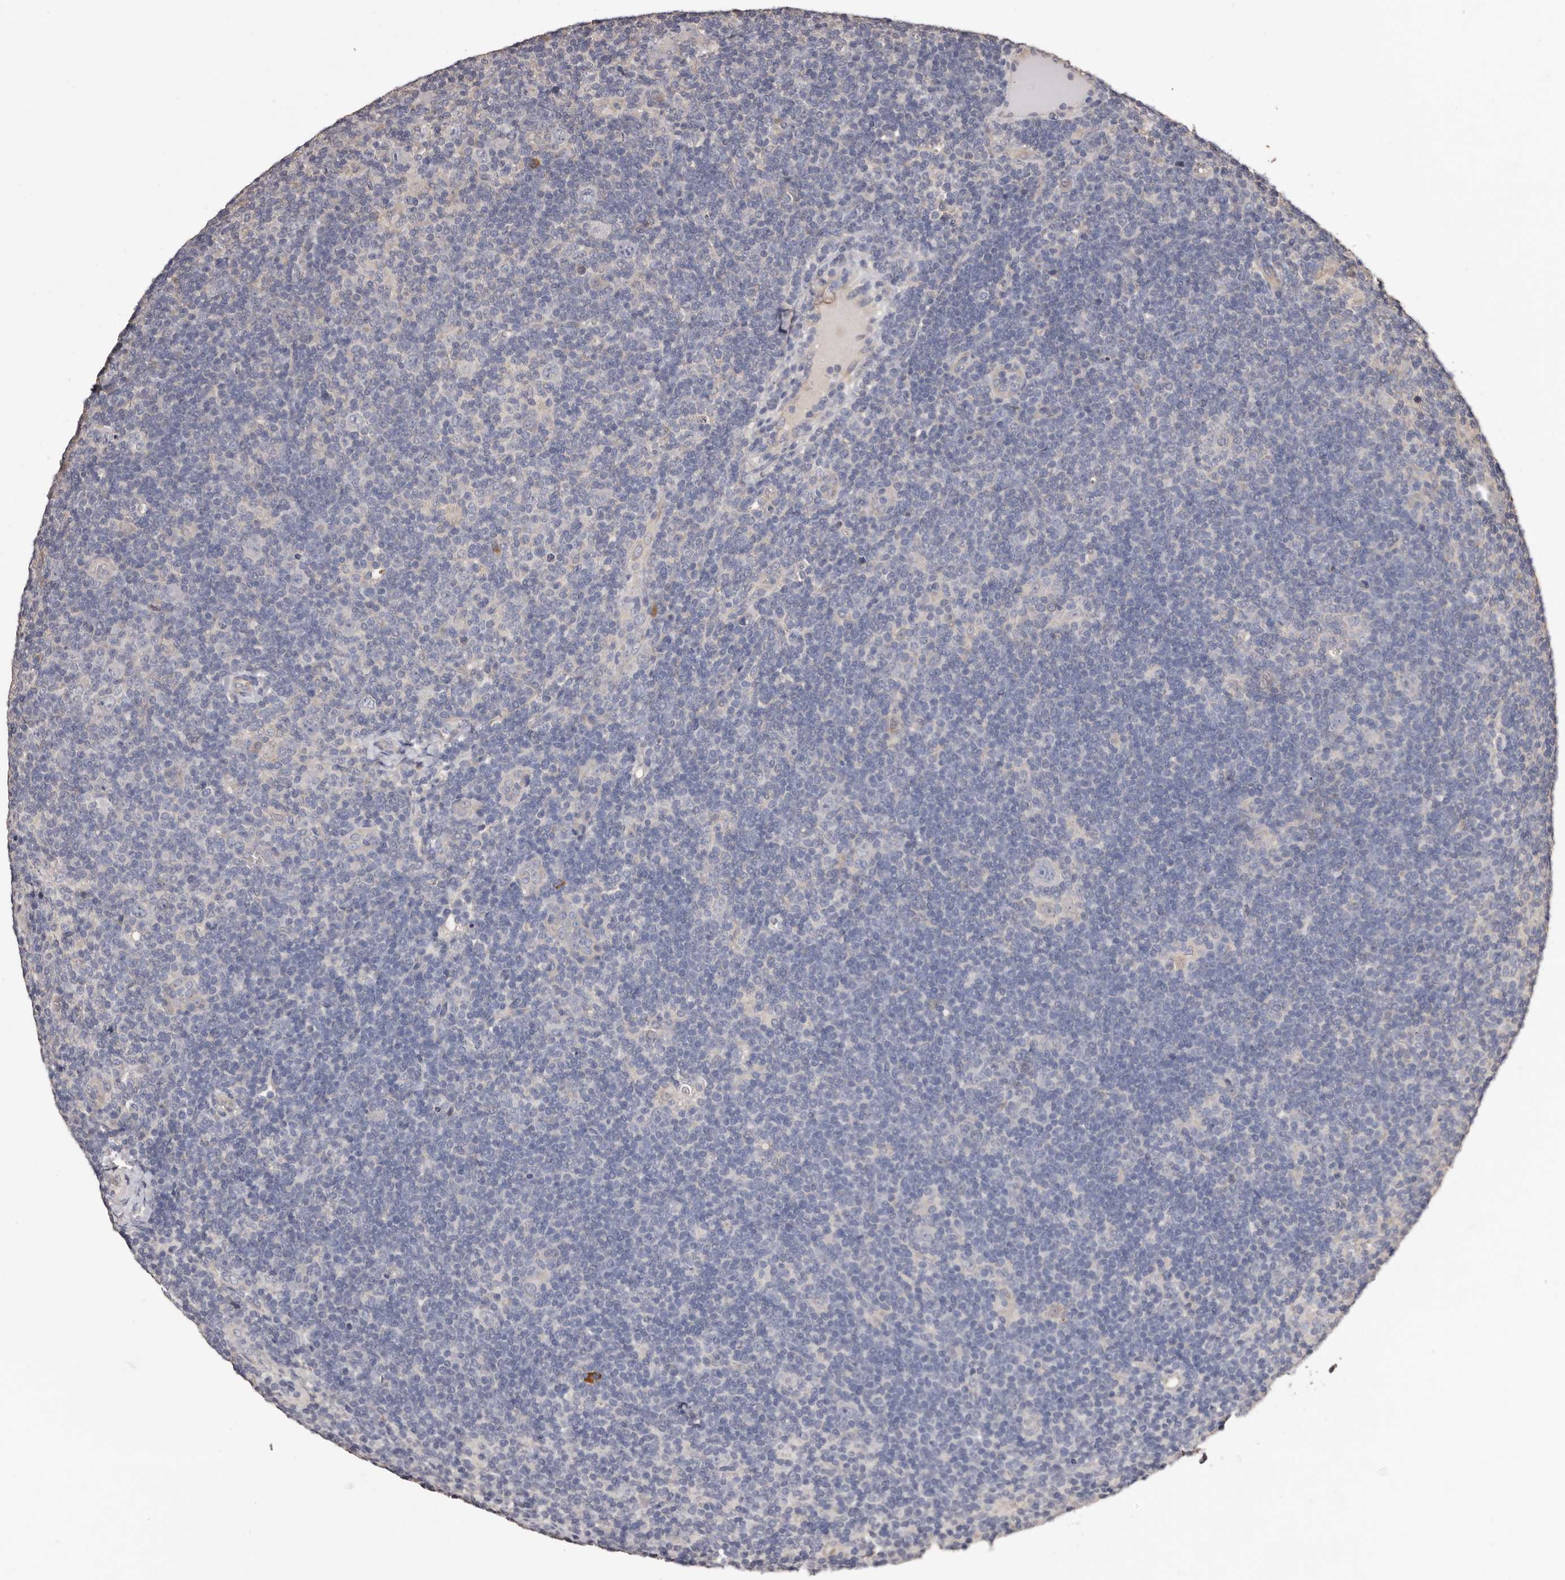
{"staining": {"intensity": "negative", "quantity": "none", "location": "none"}, "tissue": "lymphoma", "cell_type": "Tumor cells", "image_type": "cancer", "snomed": [{"axis": "morphology", "description": "Hodgkin's disease, NOS"}, {"axis": "topography", "description": "Lymph node"}], "caption": "A photomicrograph of human lymphoma is negative for staining in tumor cells.", "gene": "ETNK1", "patient": {"sex": "female", "age": 57}}